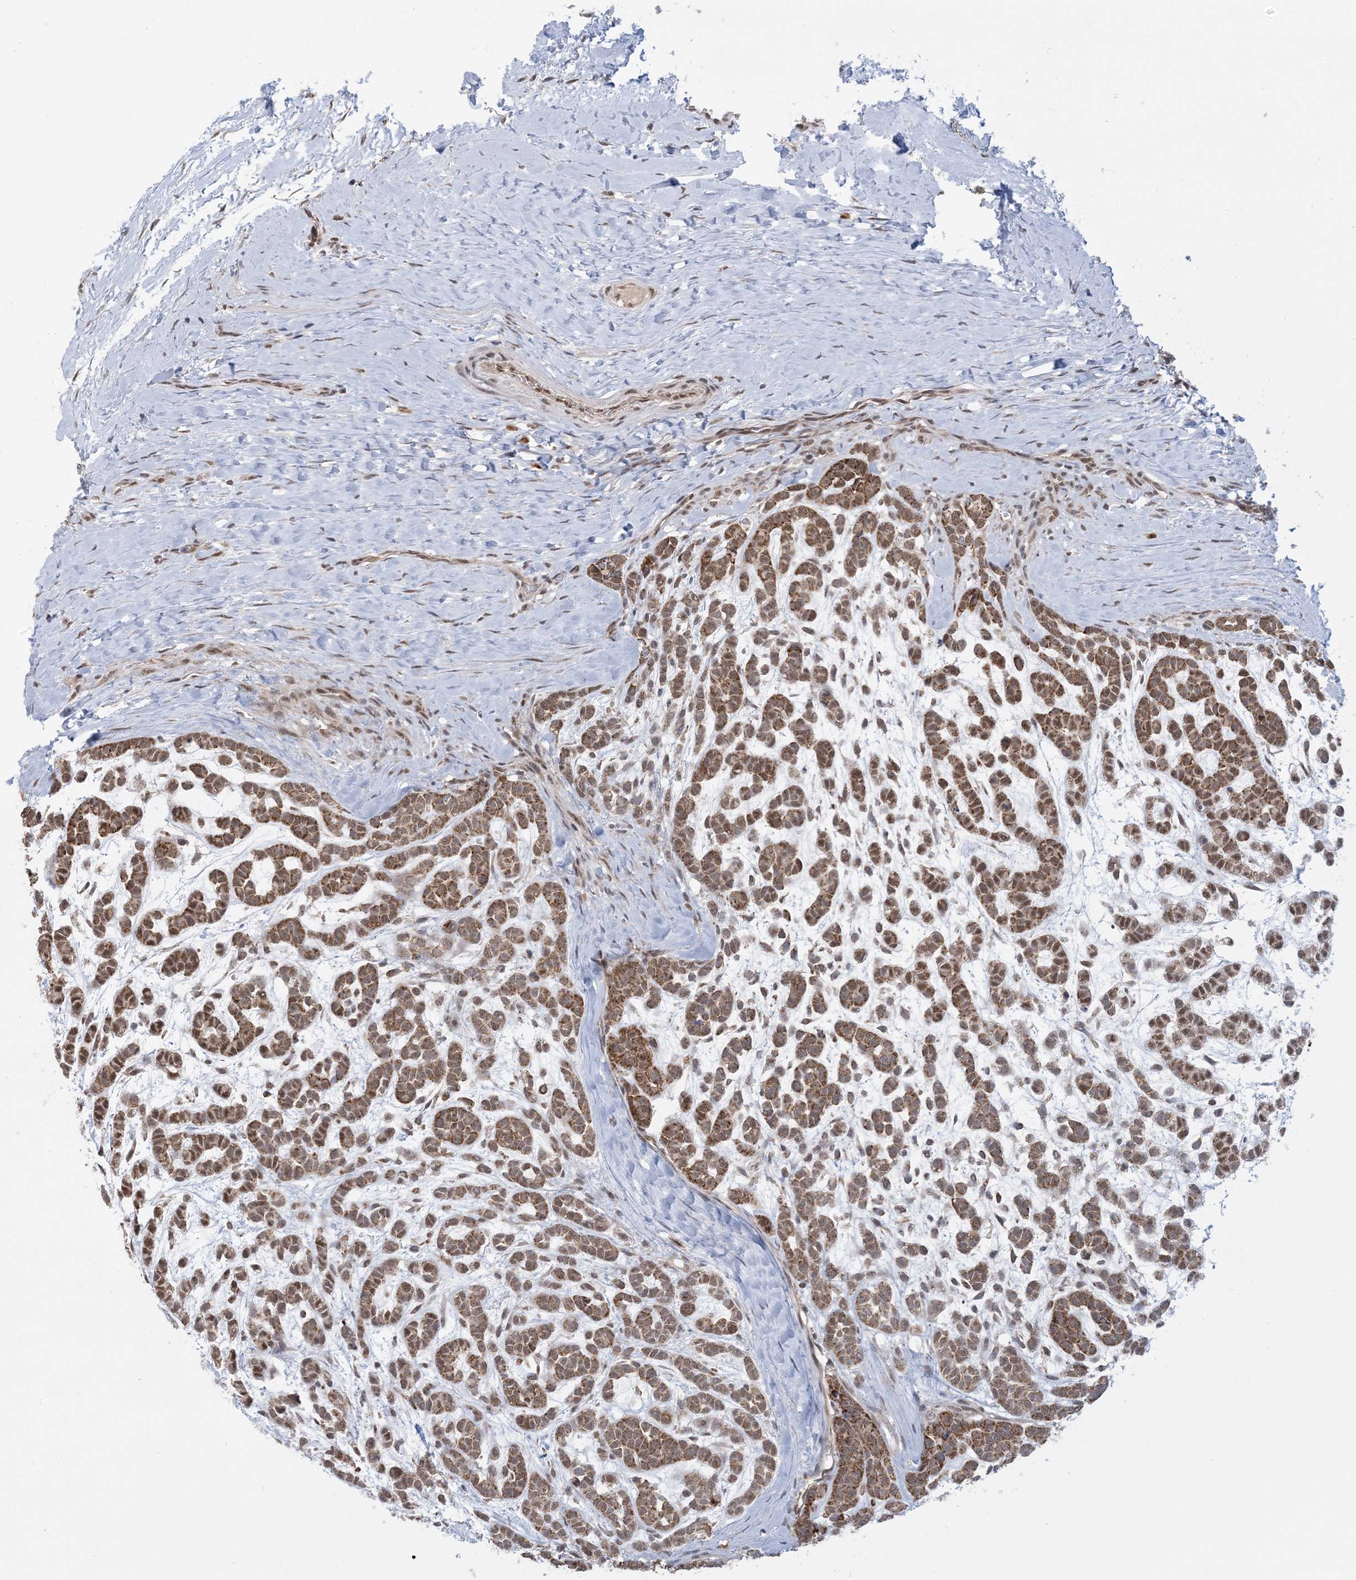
{"staining": {"intensity": "moderate", "quantity": ">75%", "location": "cytoplasmic/membranous"}, "tissue": "head and neck cancer", "cell_type": "Tumor cells", "image_type": "cancer", "snomed": [{"axis": "morphology", "description": "Adenocarcinoma, NOS"}, {"axis": "morphology", "description": "Adenoma, NOS"}, {"axis": "topography", "description": "Head-Neck"}], "caption": "An image of head and neck adenocarcinoma stained for a protein displays moderate cytoplasmic/membranous brown staining in tumor cells. The staining was performed using DAB to visualize the protein expression in brown, while the nuclei were stained in blue with hematoxylin (Magnification: 20x).", "gene": "TRMT10C", "patient": {"sex": "female", "age": 55}}